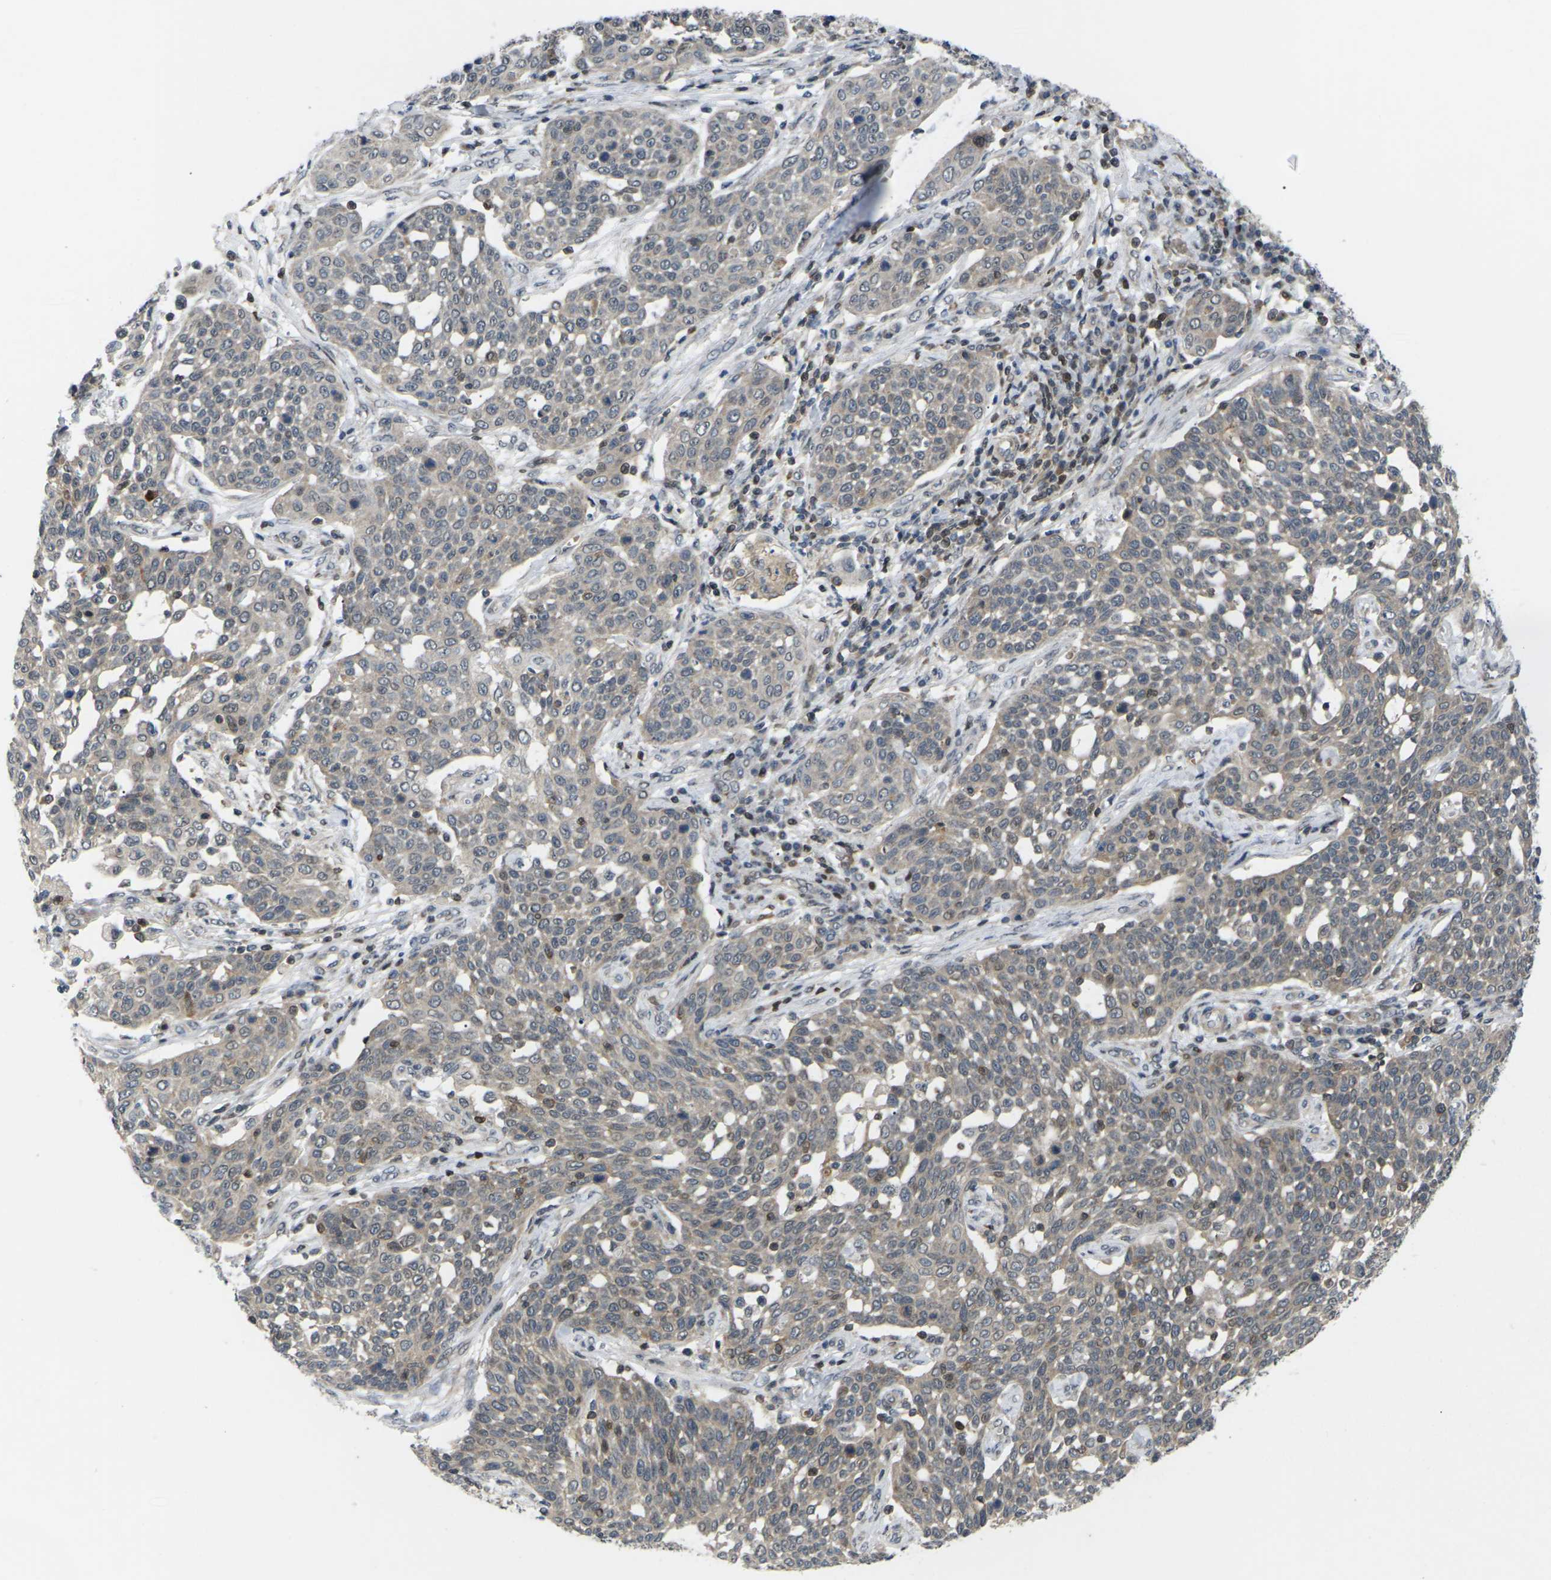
{"staining": {"intensity": "weak", "quantity": "<25%", "location": "cytoplasmic/membranous"}, "tissue": "cervical cancer", "cell_type": "Tumor cells", "image_type": "cancer", "snomed": [{"axis": "morphology", "description": "Squamous cell carcinoma, NOS"}, {"axis": "topography", "description": "Cervix"}], "caption": "An image of human cervical cancer (squamous cell carcinoma) is negative for staining in tumor cells.", "gene": "RPS6KA3", "patient": {"sex": "female", "age": 34}}